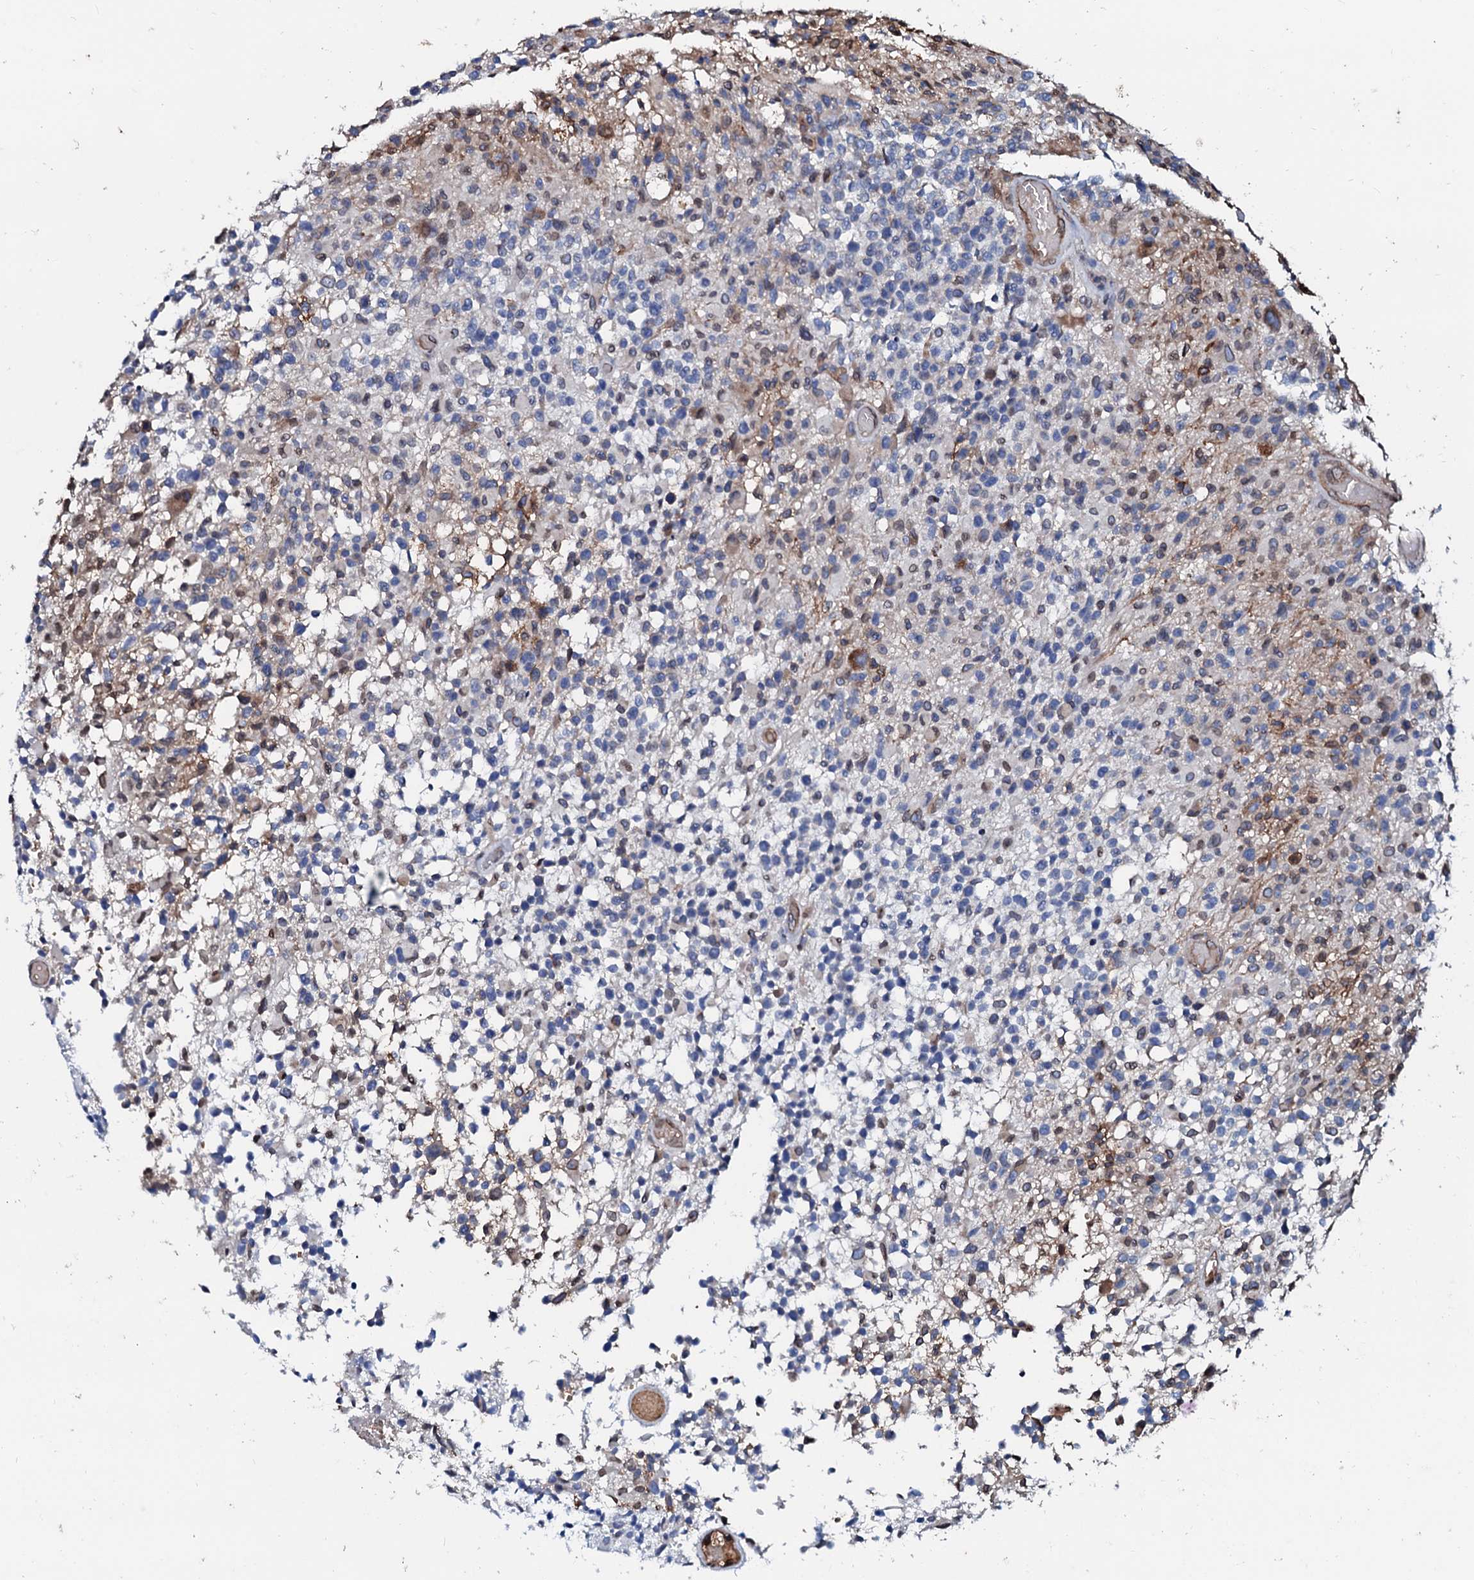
{"staining": {"intensity": "negative", "quantity": "none", "location": "none"}, "tissue": "glioma", "cell_type": "Tumor cells", "image_type": "cancer", "snomed": [{"axis": "morphology", "description": "Glioma, malignant, High grade"}, {"axis": "morphology", "description": "Glioblastoma, NOS"}, {"axis": "topography", "description": "Brain"}], "caption": "This is a image of immunohistochemistry staining of malignant high-grade glioma, which shows no staining in tumor cells. (Brightfield microscopy of DAB (3,3'-diaminobenzidine) immunohistochemistry at high magnification).", "gene": "NRP2", "patient": {"sex": "male", "age": 60}}